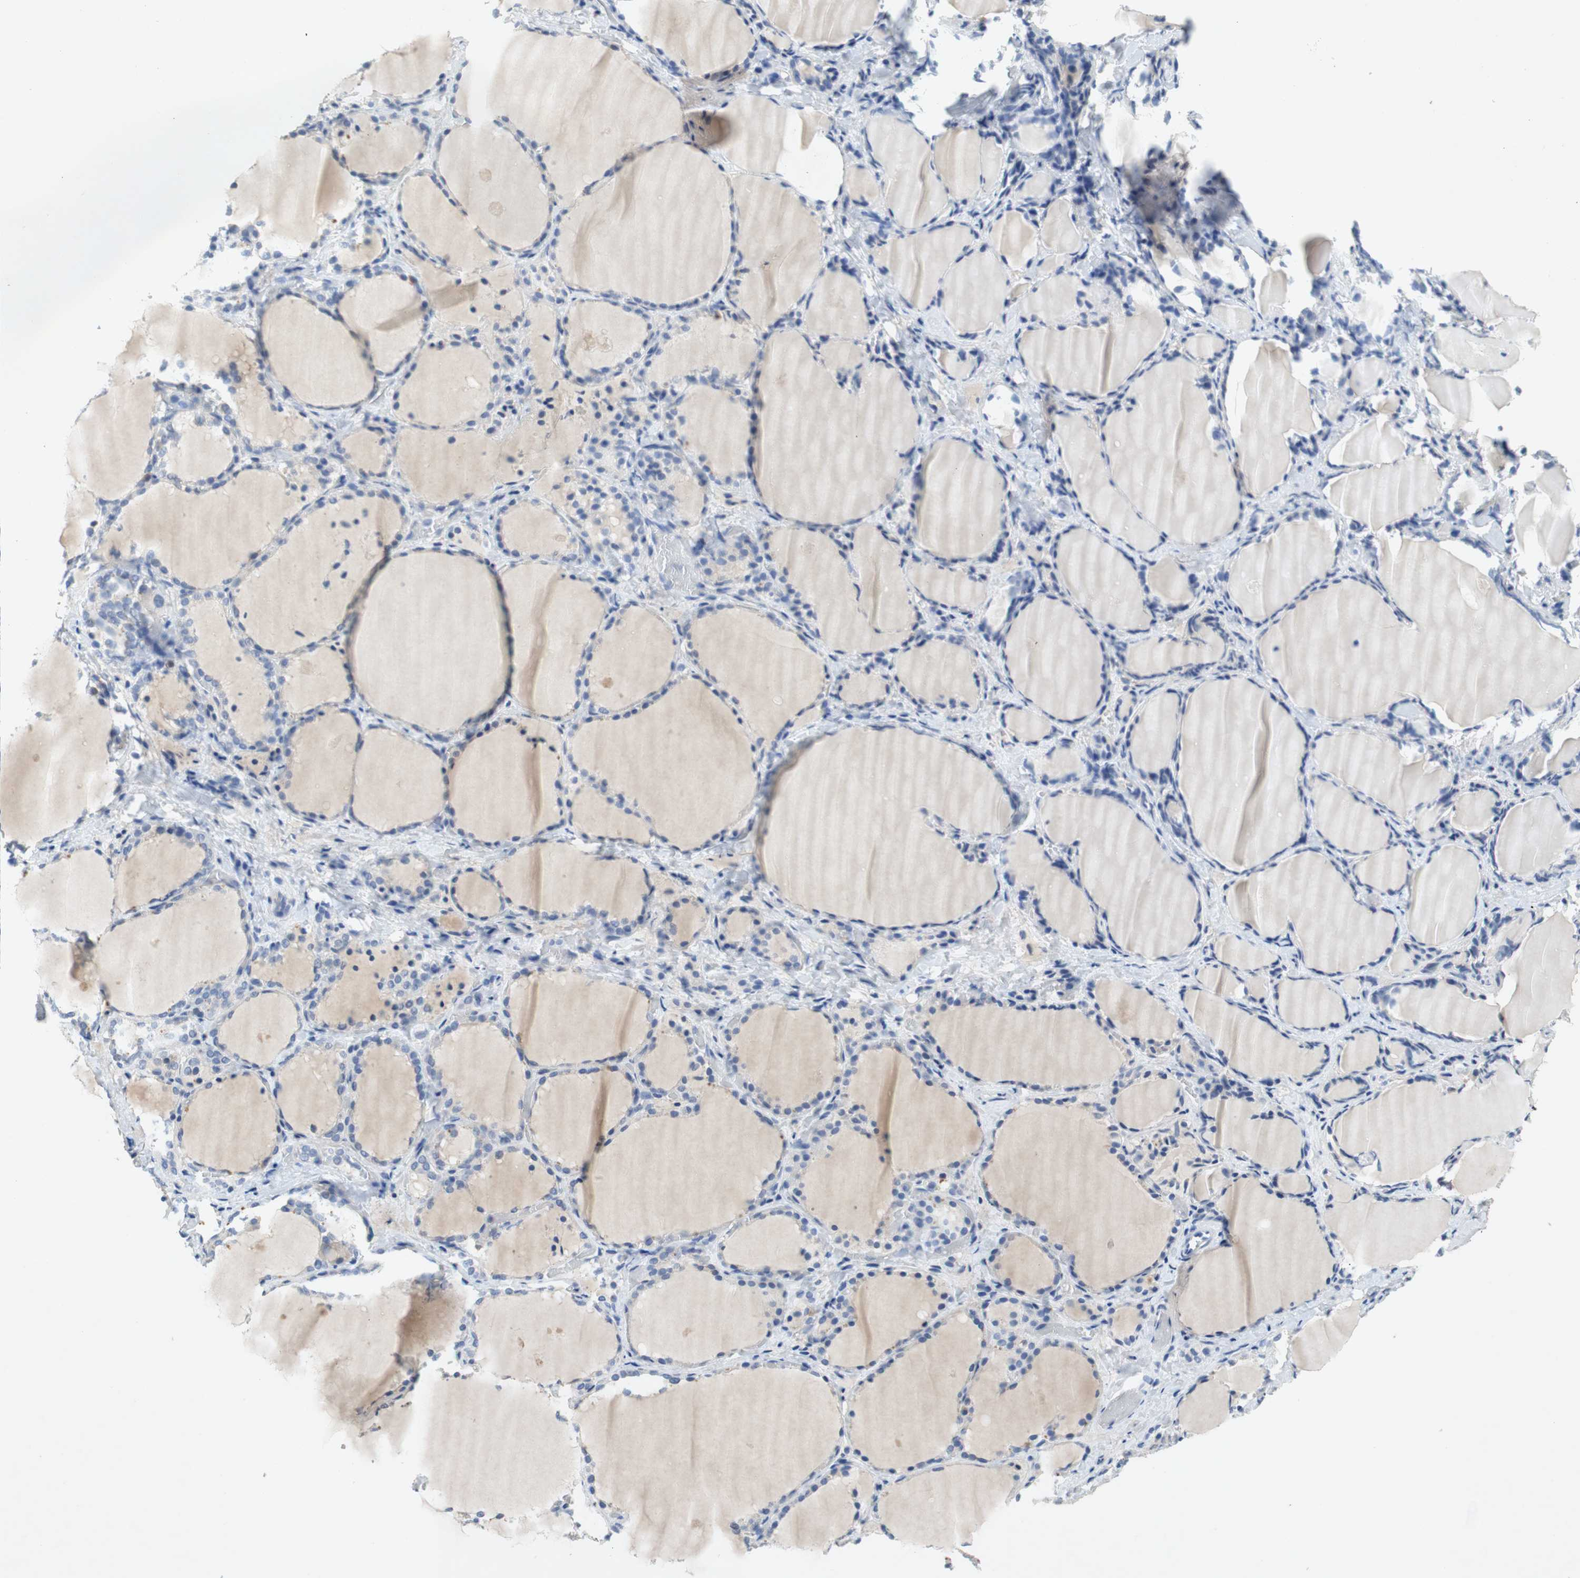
{"staining": {"intensity": "weak", "quantity": "<25%", "location": "cytoplasmic/membranous"}, "tissue": "thyroid gland", "cell_type": "Glandular cells", "image_type": "normal", "snomed": [{"axis": "morphology", "description": "Normal tissue, NOS"}, {"axis": "morphology", "description": "Papillary adenocarcinoma, NOS"}, {"axis": "topography", "description": "Thyroid gland"}], "caption": "IHC of benign human thyroid gland displays no positivity in glandular cells.", "gene": "RELB", "patient": {"sex": "female", "age": 30}}